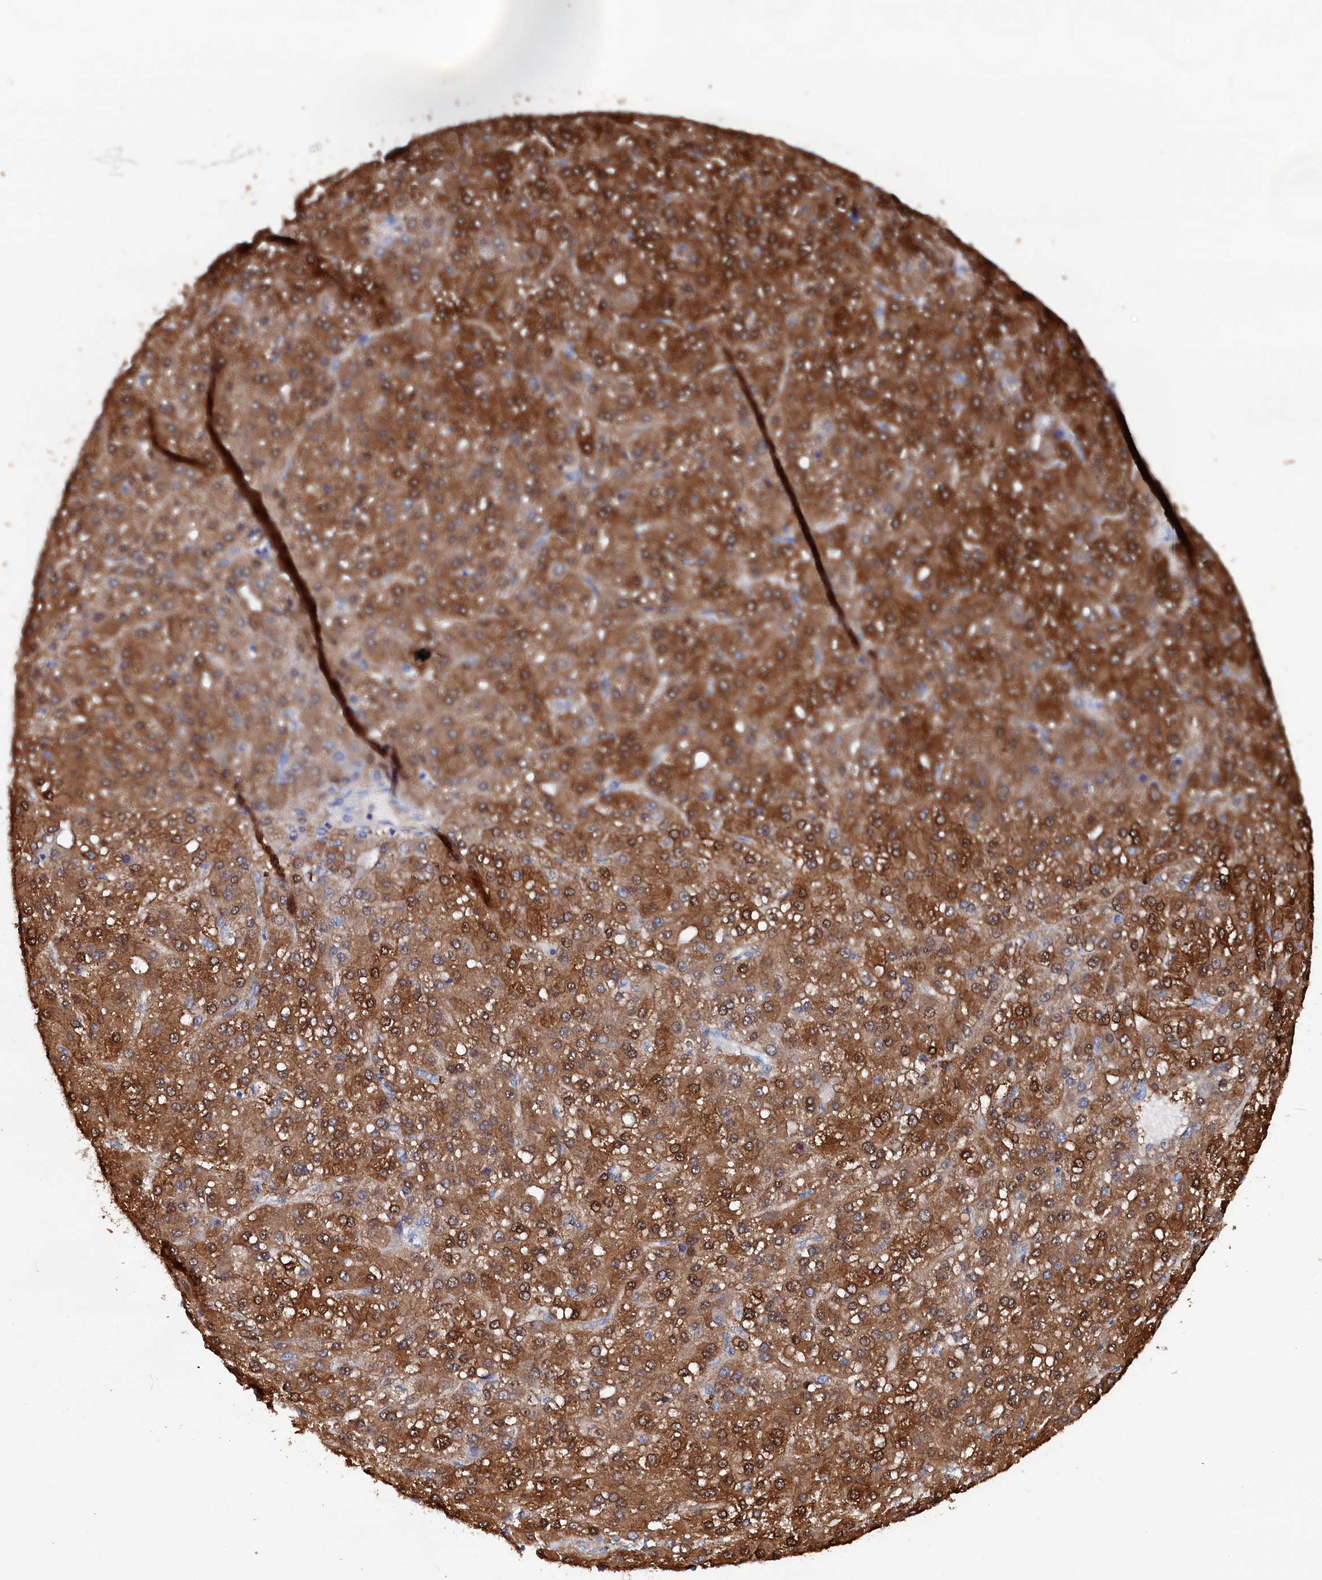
{"staining": {"intensity": "strong", "quantity": ">75%", "location": "cytoplasmic/membranous"}, "tissue": "liver cancer", "cell_type": "Tumor cells", "image_type": "cancer", "snomed": [{"axis": "morphology", "description": "Carcinoma, Hepatocellular, NOS"}, {"axis": "topography", "description": "Liver"}], "caption": "The photomicrograph shows staining of liver cancer, revealing strong cytoplasmic/membranous protein positivity (brown color) within tumor cells. (Brightfield microscopy of DAB IHC at high magnification).", "gene": "BHMT", "patient": {"sex": "male", "age": 67}}